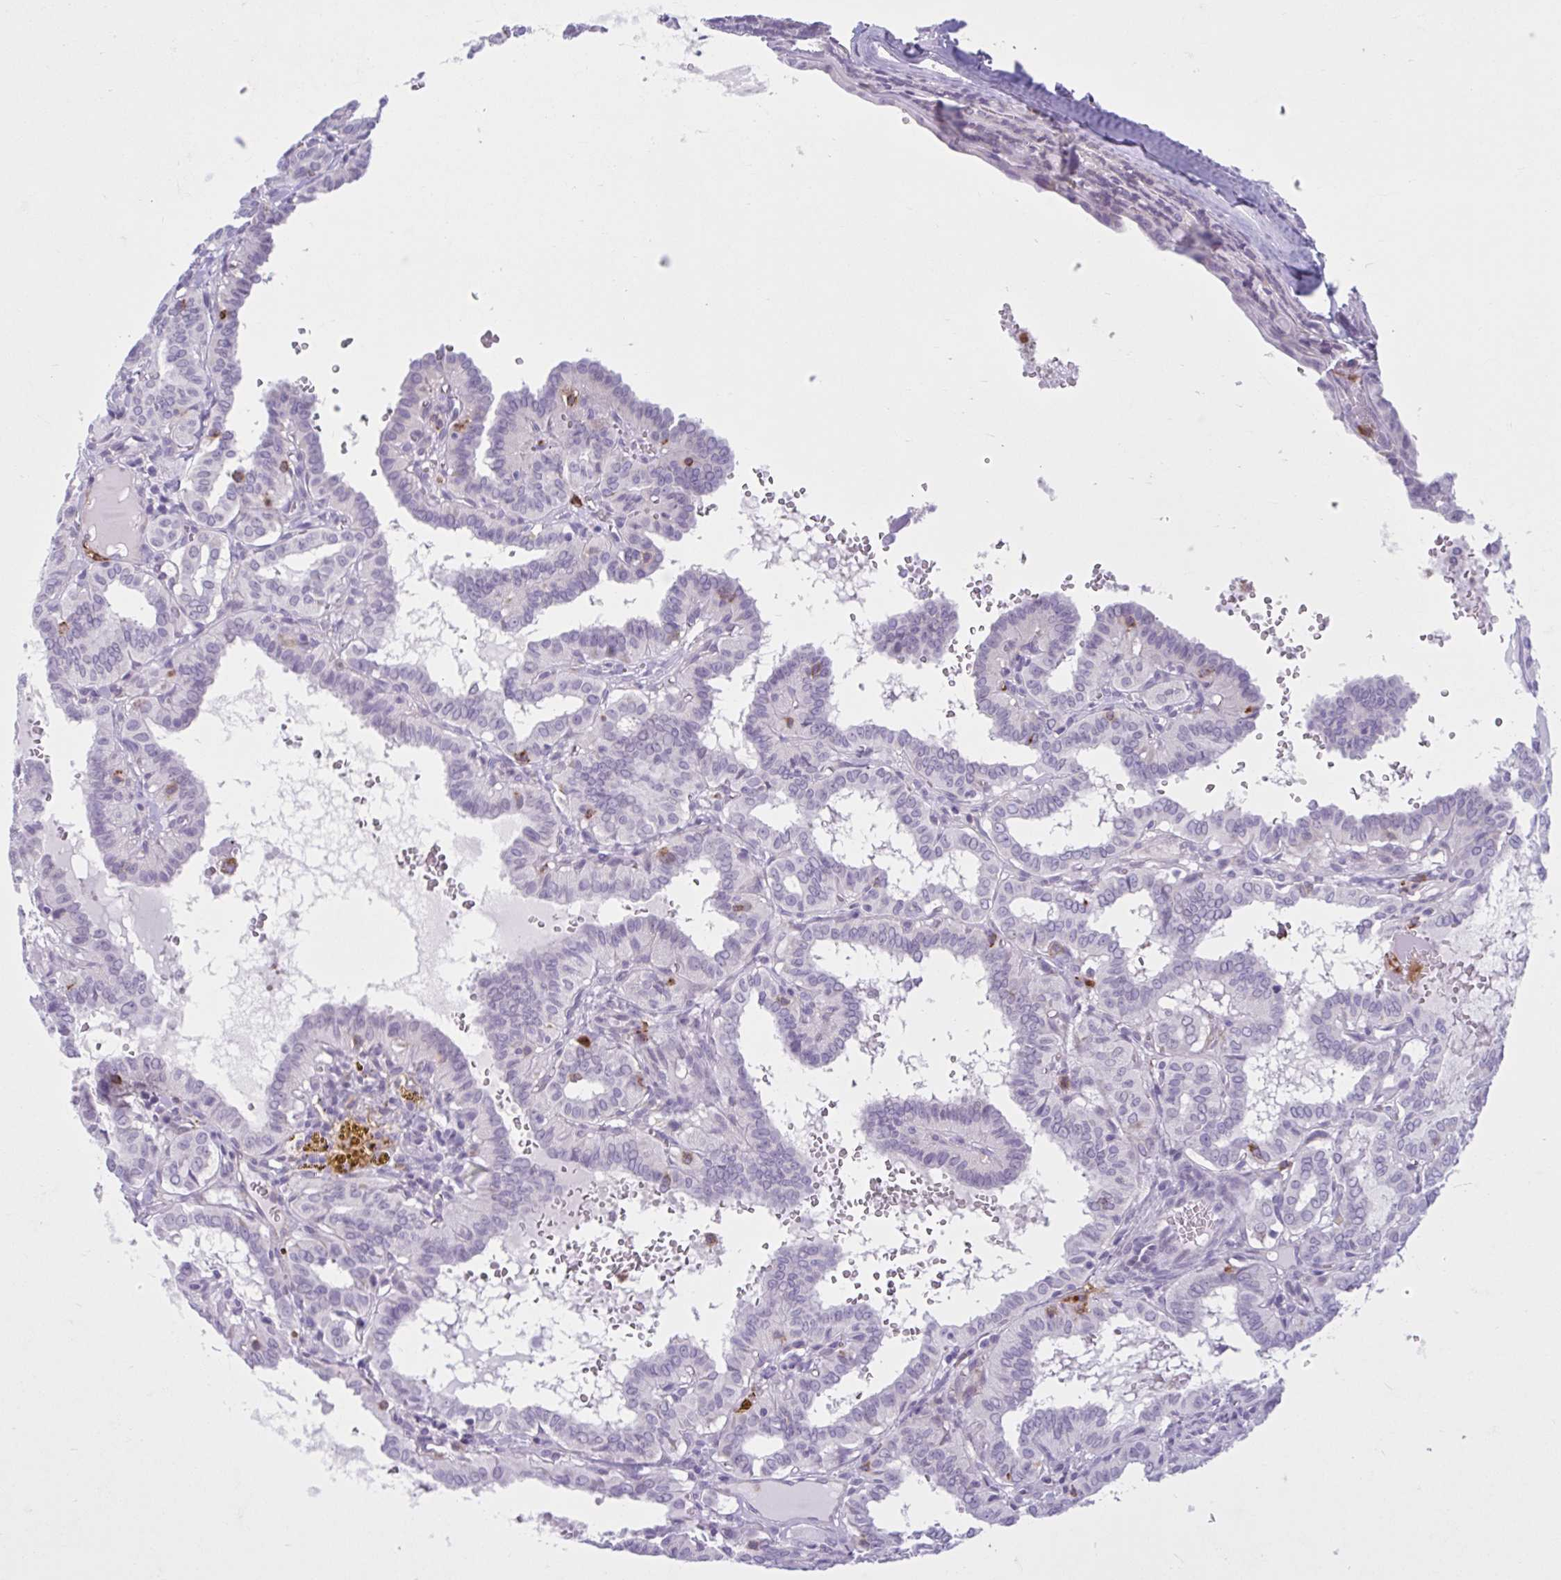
{"staining": {"intensity": "negative", "quantity": "none", "location": "none"}, "tissue": "thyroid cancer", "cell_type": "Tumor cells", "image_type": "cancer", "snomed": [{"axis": "morphology", "description": "Papillary adenocarcinoma, NOS"}, {"axis": "topography", "description": "Thyroid gland"}], "caption": "Thyroid cancer (papillary adenocarcinoma) stained for a protein using IHC reveals no staining tumor cells.", "gene": "CEP120", "patient": {"sex": "female", "age": 21}}